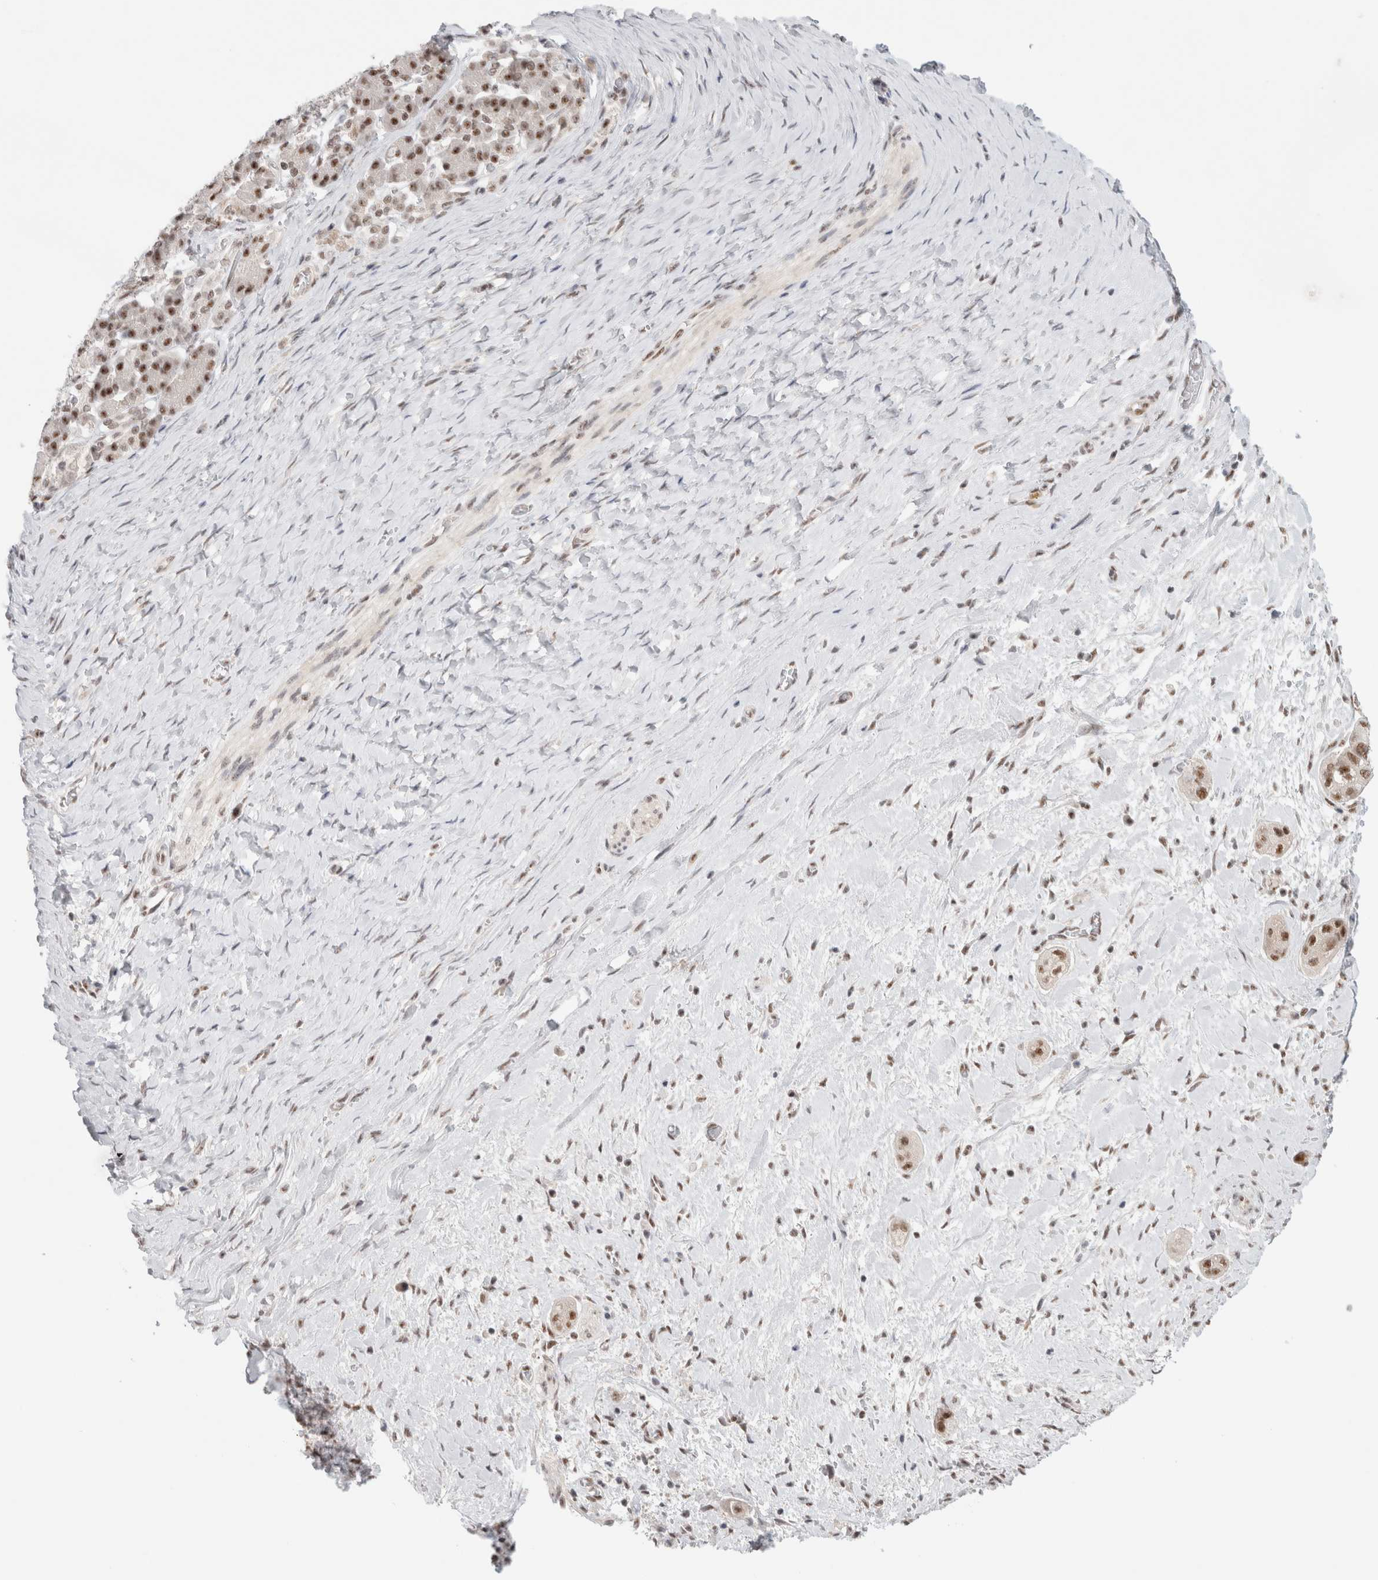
{"staining": {"intensity": "moderate", "quantity": ">75%", "location": "nuclear"}, "tissue": "pancreatic cancer", "cell_type": "Tumor cells", "image_type": "cancer", "snomed": [{"axis": "morphology", "description": "Adenocarcinoma, NOS"}, {"axis": "topography", "description": "Pancreas"}], "caption": "Human pancreatic cancer (adenocarcinoma) stained with a protein marker demonstrates moderate staining in tumor cells.", "gene": "TRMT12", "patient": {"sex": "male", "age": 58}}